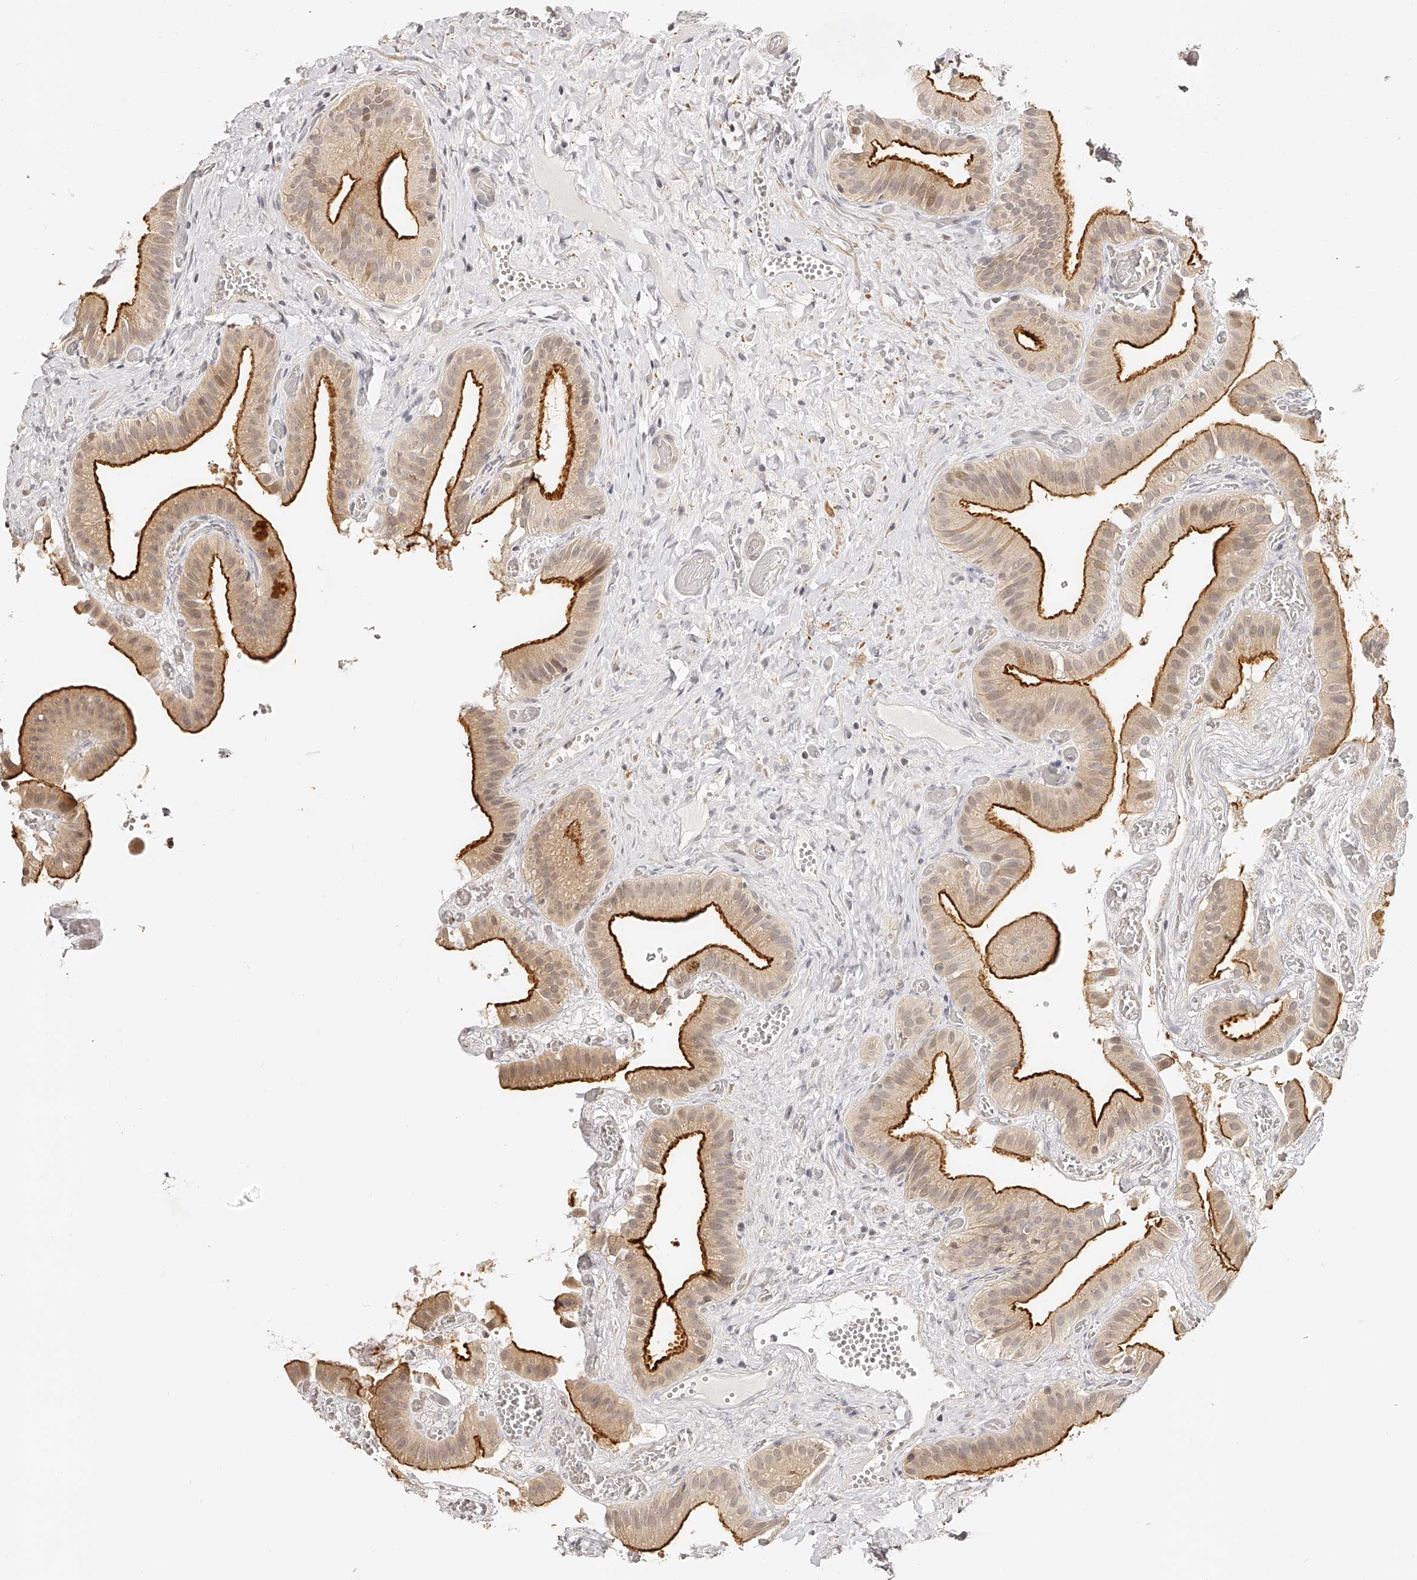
{"staining": {"intensity": "strong", "quantity": ">75%", "location": "cytoplasmic/membranous"}, "tissue": "gallbladder", "cell_type": "Glandular cells", "image_type": "normal", "snomed": [{"axis": "morphology", "description": "Normal tissue, NOS"}, {"axis": "topography", "description": "Gallbladder"}], "caption": "Gallbladder stained with DAB (3,3'-diaminobenzidine) immunohistochemistry reveals high levels of strong cytoplasmic/membranous expression in approximately >75% of glandular cells.", "gene": "ZNF789", "patient": {"sex": "female", "age": 64}}